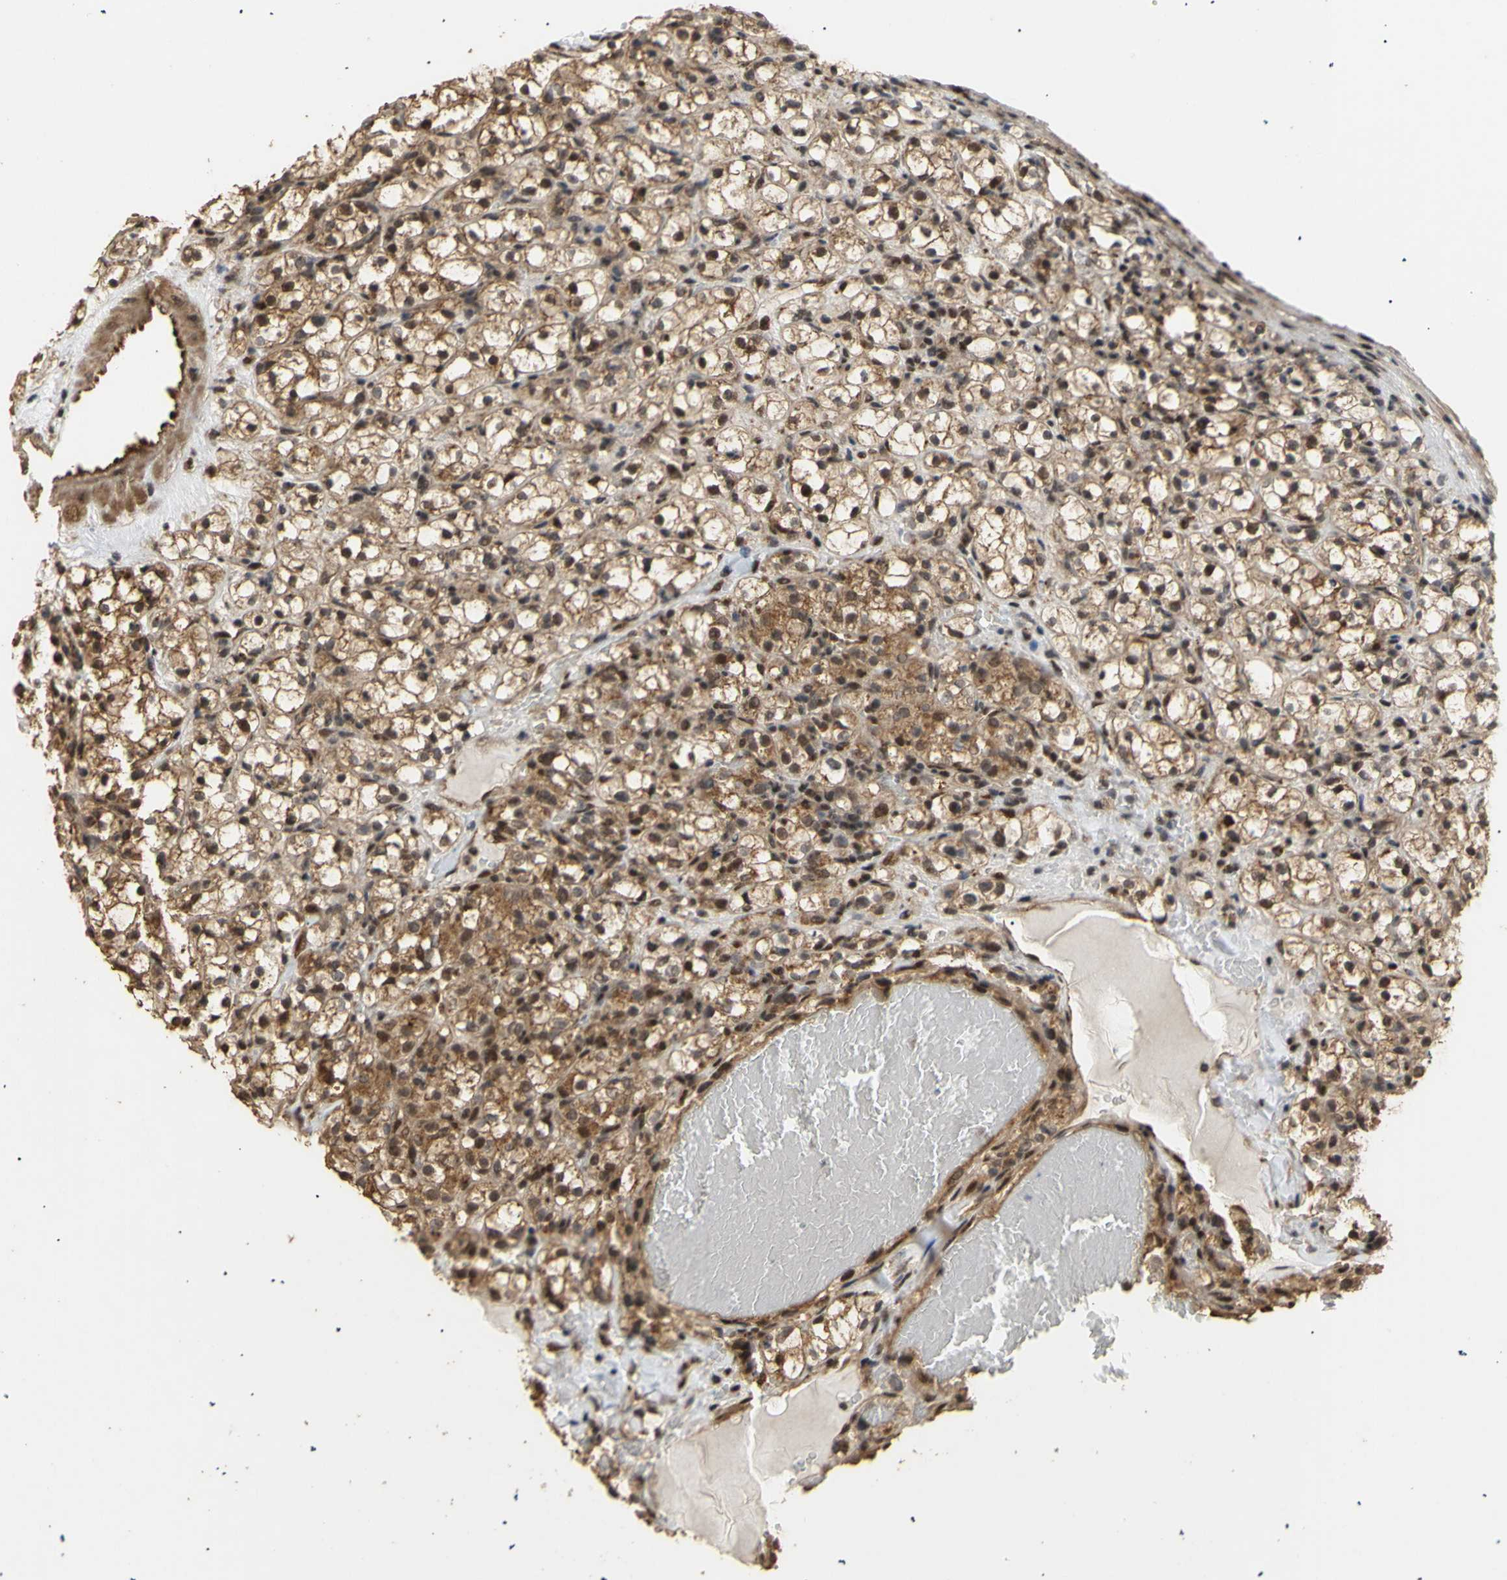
{"staining": {"intensity": "moderate", "quantity": ">75%", "location": "cytoplasmic/membranous"}, "tissue": "renal cancer", "cell_type": "Tumor cells", "image_type": "cancer", "snomed": [{"axis": "morphology", "description": "Adenocarcinoma, NOS"}, {"axis": "topography", "description": "Kidney"}], "caption": "Renal cancer tissue shows moderate cytoplasmic/membranous positivity in approximately >75% of tumor cells", "gene": "GTF2E2", "patient": {"sex": "male", "age": 61}}